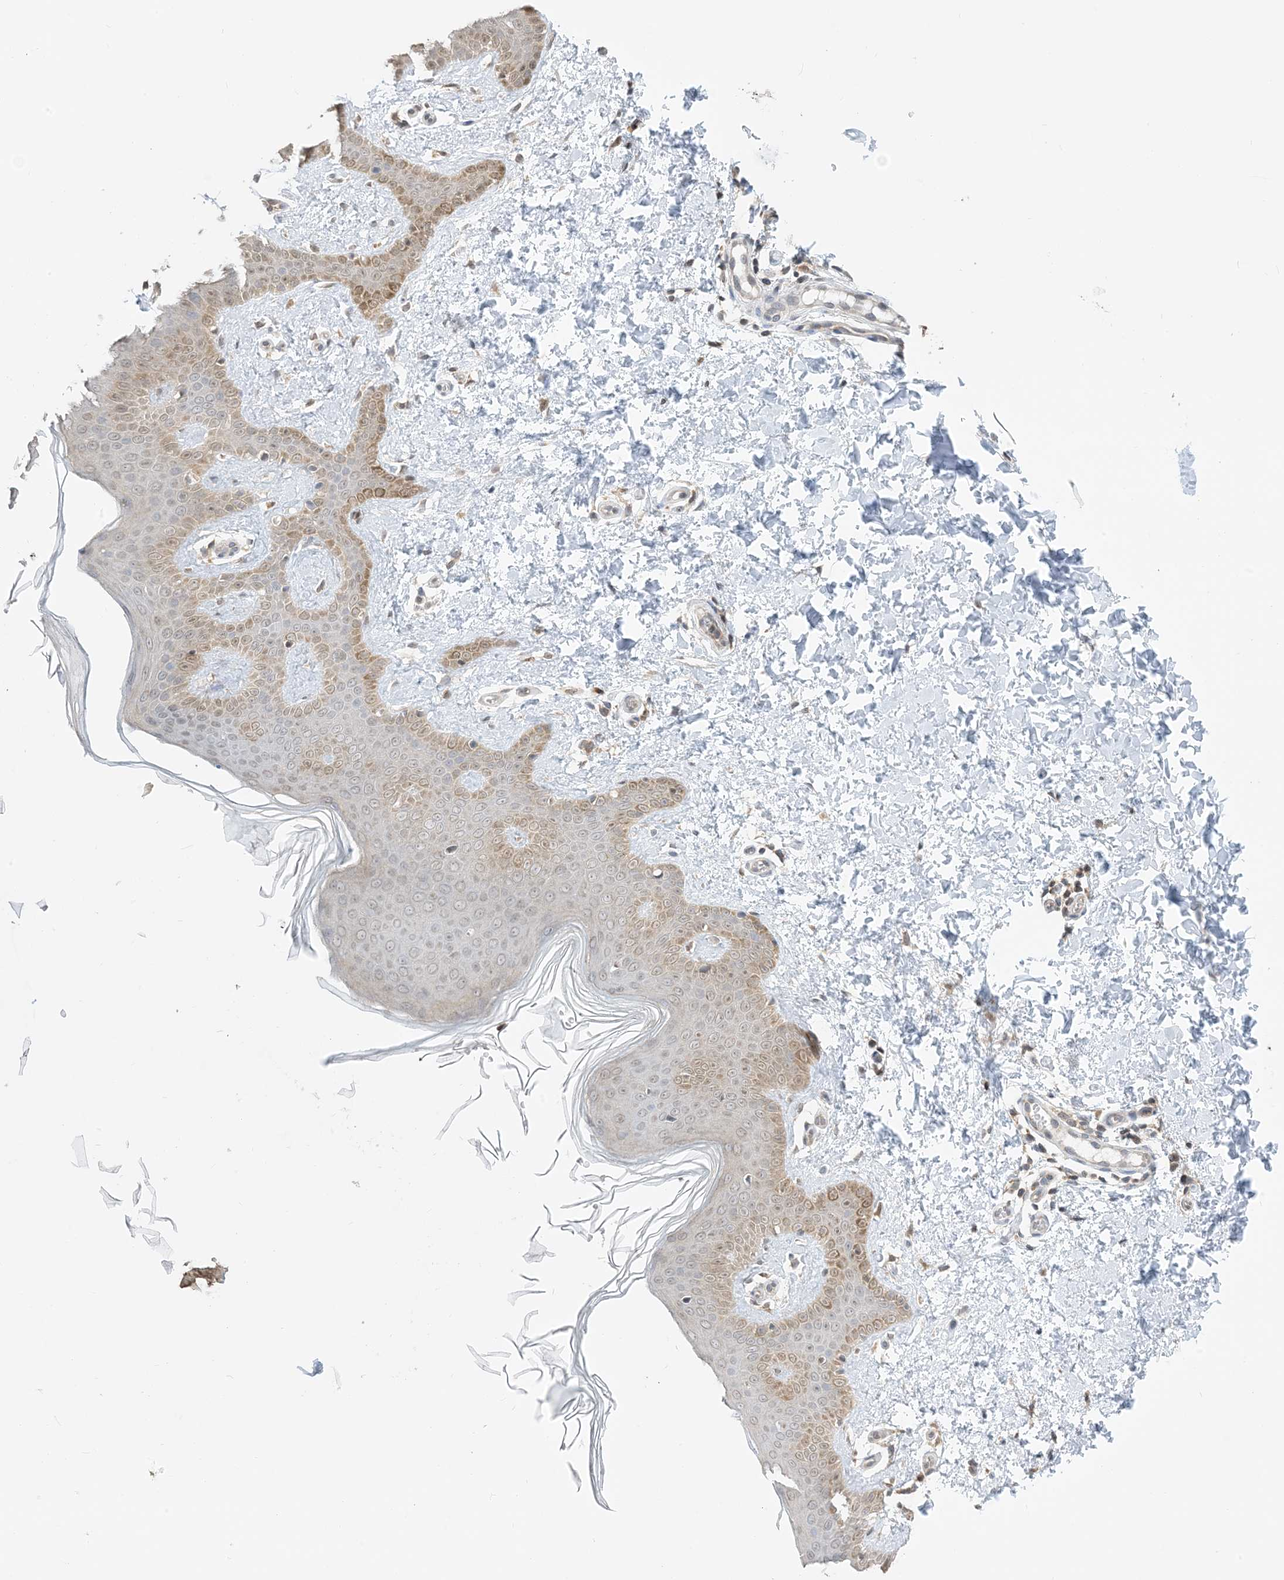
{"staining": {"intensity": "weak", "quantity": ">75%", "location": "cytoplasmic/membranous"}, "tissue": "skin", "cell_type": "Fibroblasts", "image_type": "normal", "snomed": [{"axis": "morphology", "description": "Normal tissue, NOS"}, {"axis": "topography", "description": "Skin"}], "caption": "Immunohistochemical staining of unremarkable skin demonstrates weak cytoplasmic/membranous protein staining in about >75% of fibroblasts. (DAB (3,3'-diaminobenzidine) IHC with brightfield microscopy, high magnification).", "gene": "CASP4", "patient": {"sex": "male", "age": 36}}